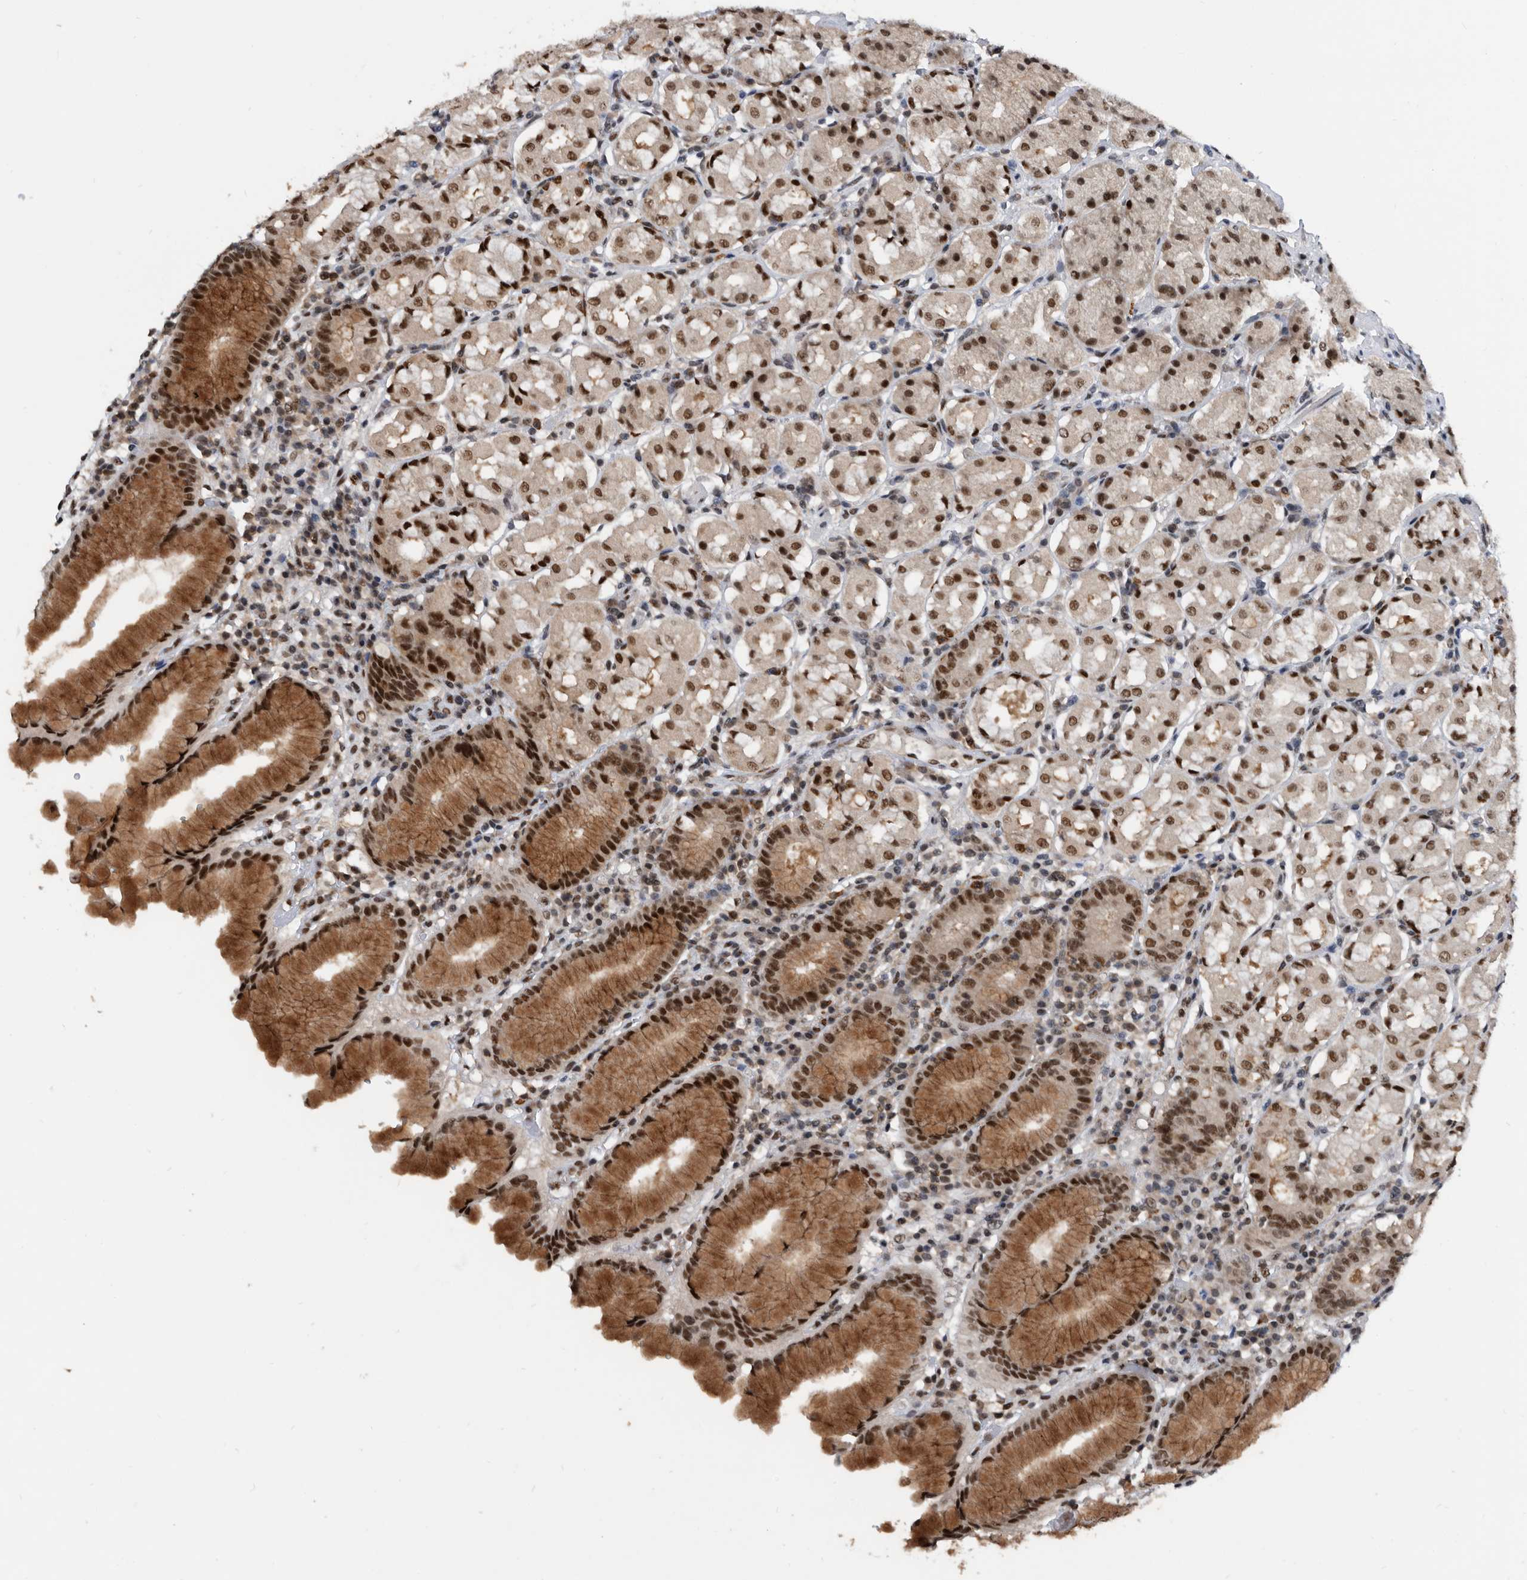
{"staining": {"intensity": "strong", "quantity": ">75%", "location": "nuclear"}, "tissue": "stomach", "cell_type": "Glandular cells", "image_type": "normal", "snomed": [{"axis": "morphology", "description": "Normal tissue, NOS"}, {"axis": "topography", "description": "Stomach"}, {"axis": "topography", "description": "Stomach, lower"}], "caption": "DAB immunohistochemical staining of benign human stomach displays strong nuclear protein expression in about >75% of glandular cells. Immunohistochemistry stains the protein of interest in brown and the nuclei are stained blue.", "gene": "ZNF260", "patient": {"sex": "female", "age": 56}}